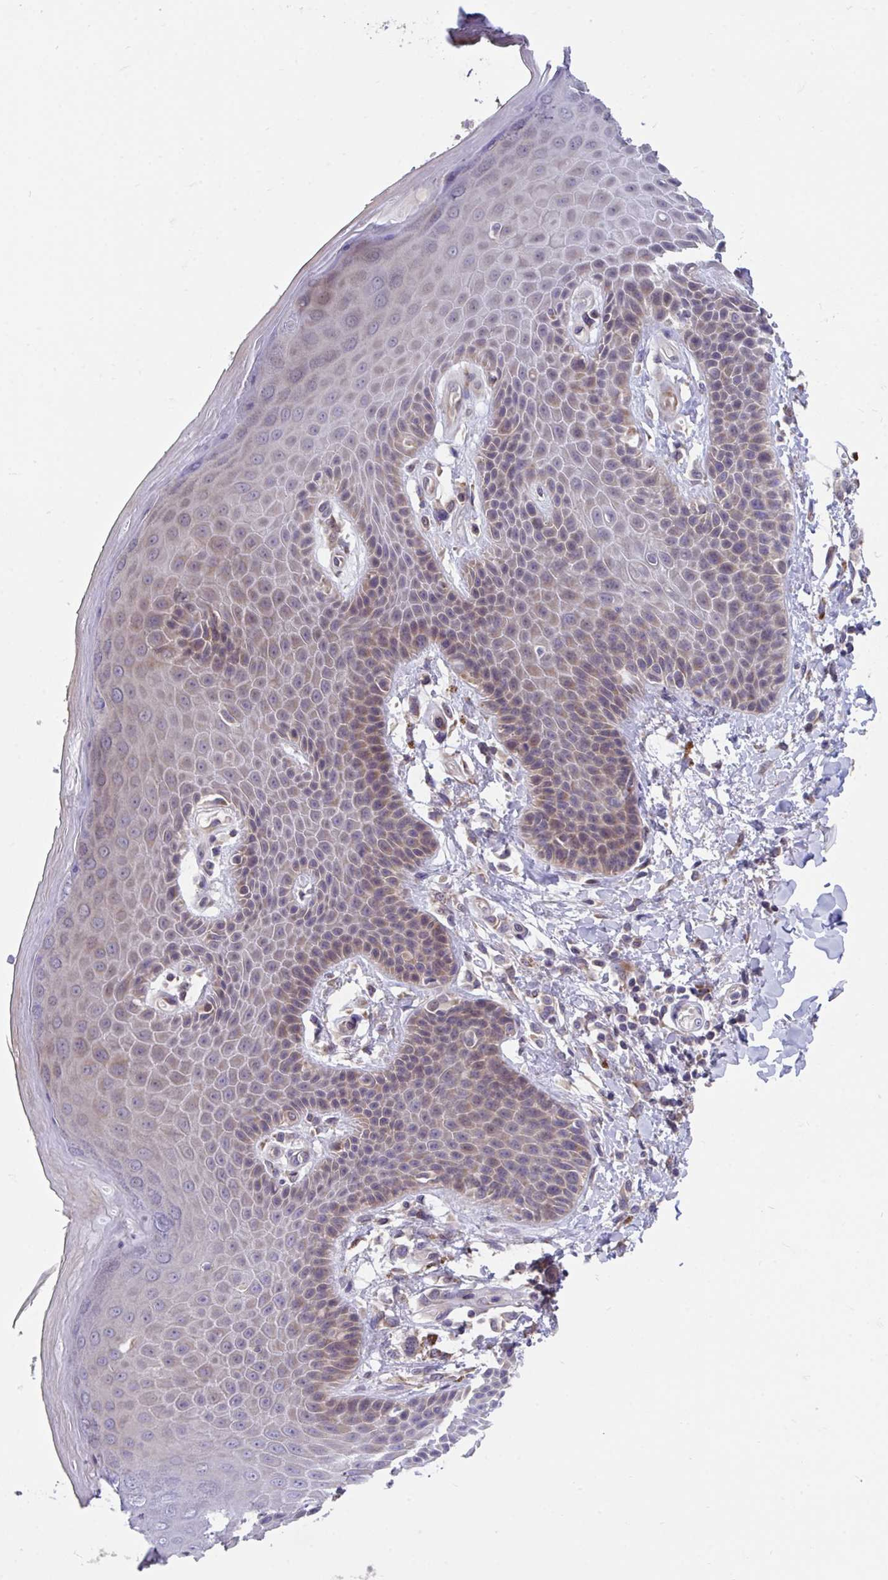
{"staining": {"intensity": "moderate", "quantity": "25%-75%", "location": "cytoplasmic/membranous"}, "tissue": "skin", "cell_type": "Epidermal cells", "image_type": "normal", "snomed": [{"axis": "morphology", "description": "Normal tissue, NOS"}, {"axis": "topography", "description": "Anal"}, {"axis": "topography", "description": "Peripheral nerve tissue"}], "caption": "Immunohistochemical staining of benign skin displays 25%-75% levels of moderate cytoplasmic/membranous protein positivity in about 25%-75% of epidermal cells.", "gene": "SUSD4", "patient": {"sex": "male", "age": 51}}